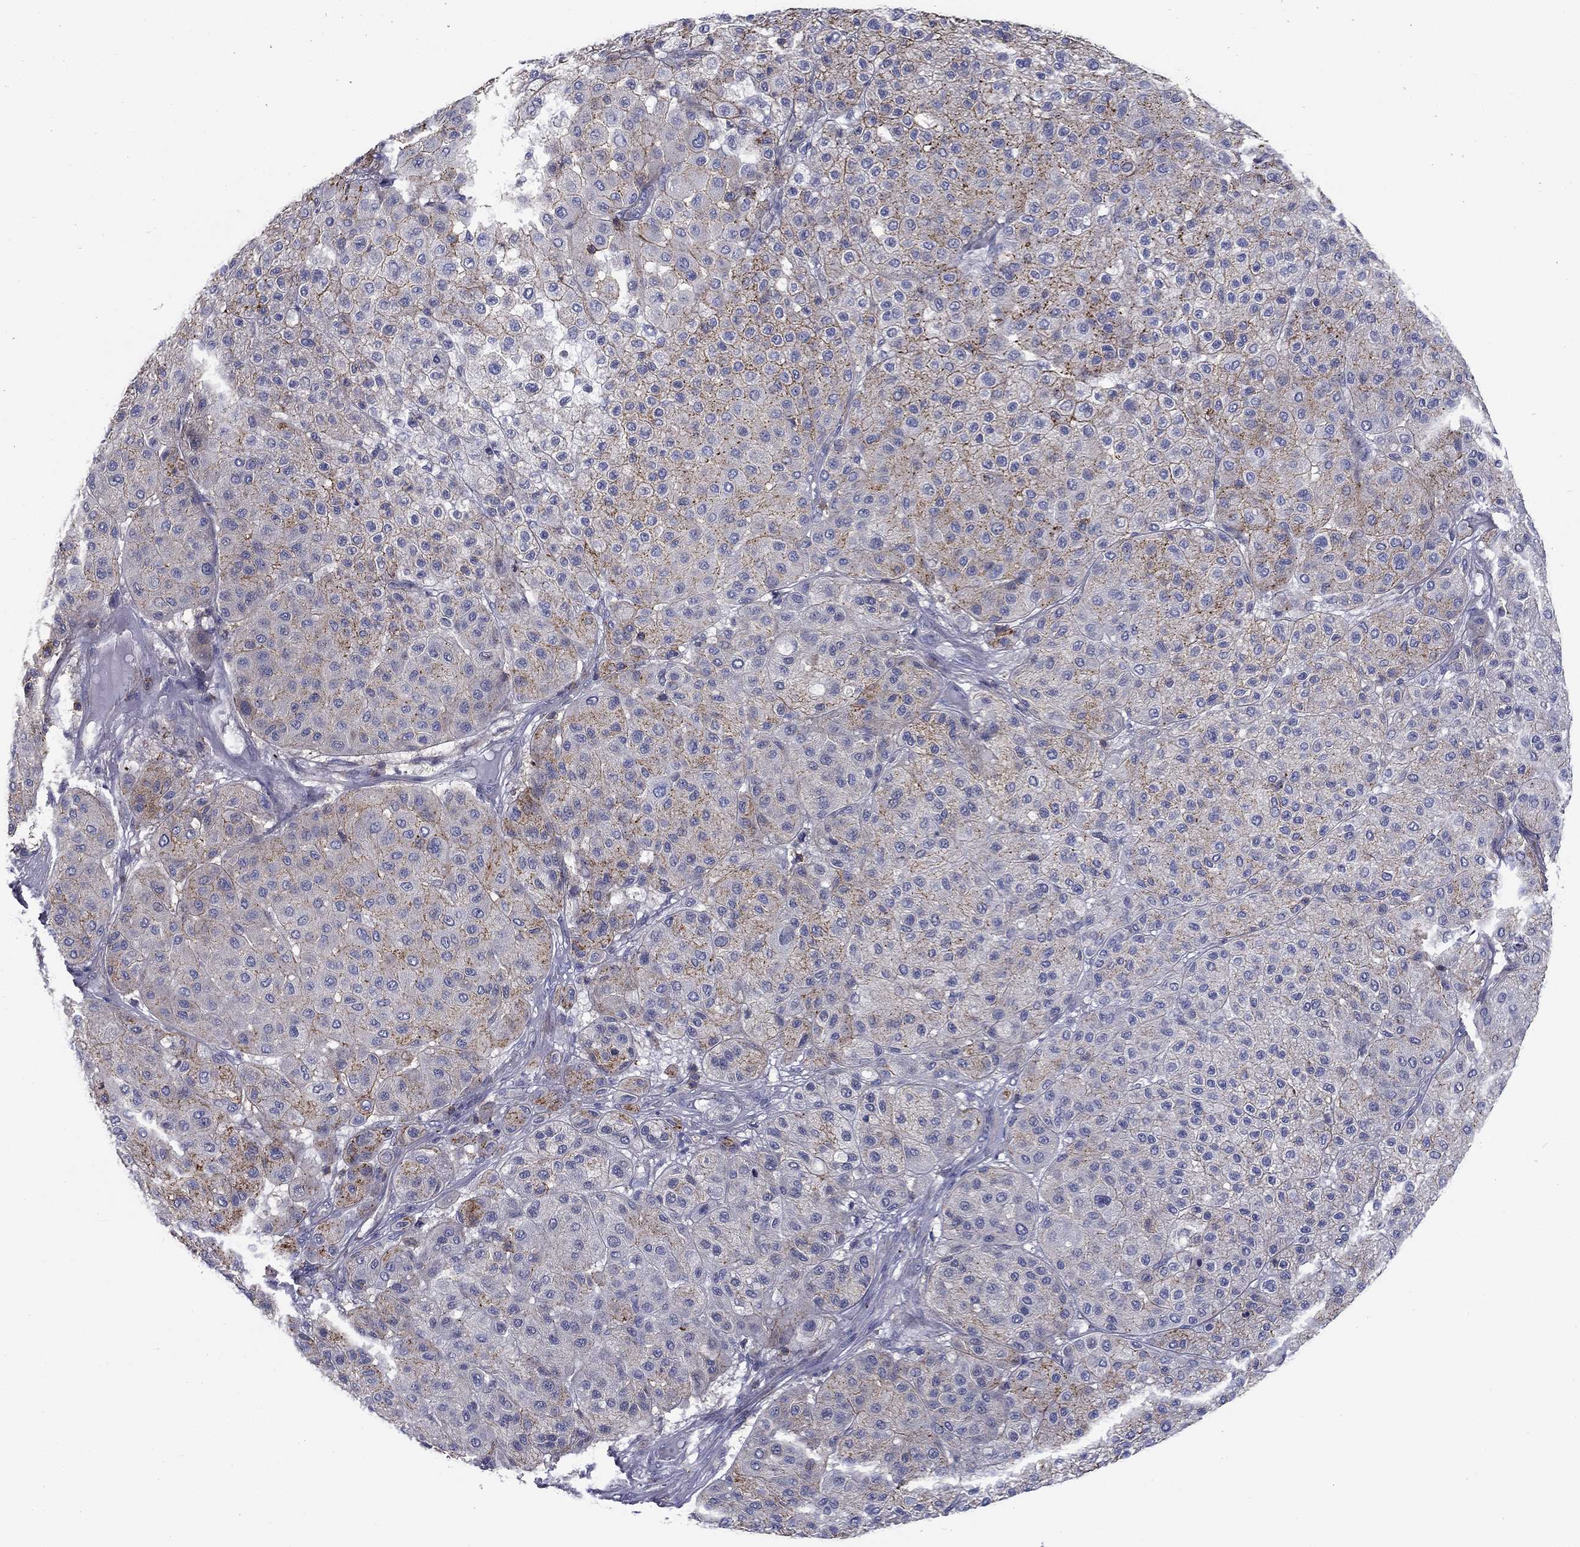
{"staining": {"intensity": "moderate", "quantity": "<25%", "location": "cytoplasmic/membranous"}, "tissue": "melanoma", "cell_type": "Tumor cells", "image_type": "cancer", "snomed": [{"axis": "morphology", "description": "Malignant melanoma, Metastatic site"}, {"axis": "topography", "description": "Smooth muscle"}], "caption": "A photomicrograph of melanoma stained for a protein displays moderate cytoplasmic/membranous brown staining in tumor cells. The protein of interest is shown in brown color, while the nuclei are stained blue.", "gene": "SIT1", "patient": {"sex": "male", "age": 41}}